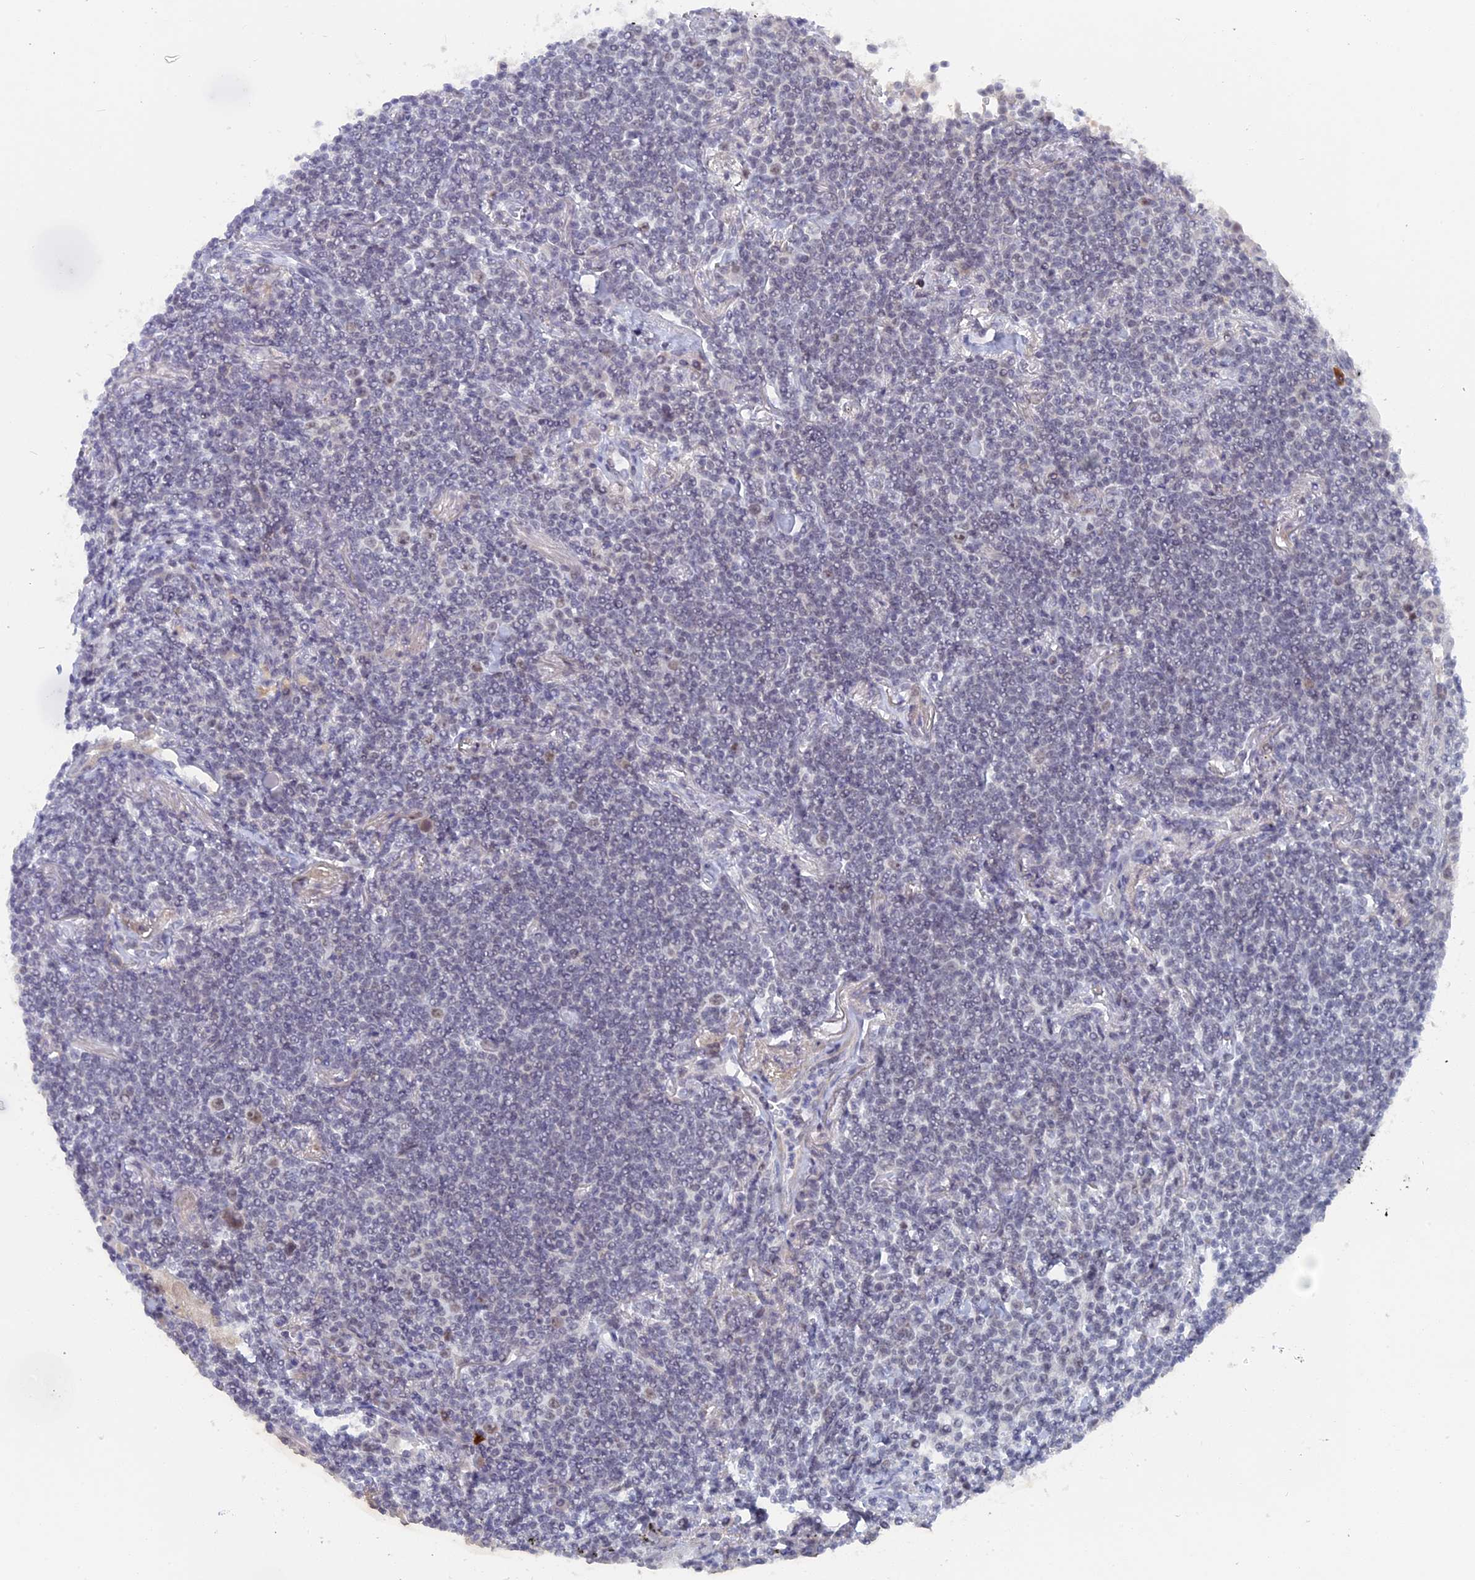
{"staining": {"intensity": "negative", "quantity": "none", "location": "none"}, "tissue": "lymphoma", "cell_type": "Tumor cells", "image_type": "cancer", "snomed": [{"axis": "morphology", "description": "Malignant lymphoma, non-Hodgkin's type, Low grade"}, {"axis": "topography", "description": "Lung"}], "caption": "This is an immunohistochemistry photomicrograph of human low-grade malignant lymphoma, non-Hodgkin's type. There is no positivity in tumor cells.", "gene": "BRD2", "patient": {"sex": "female", "age": 71}}